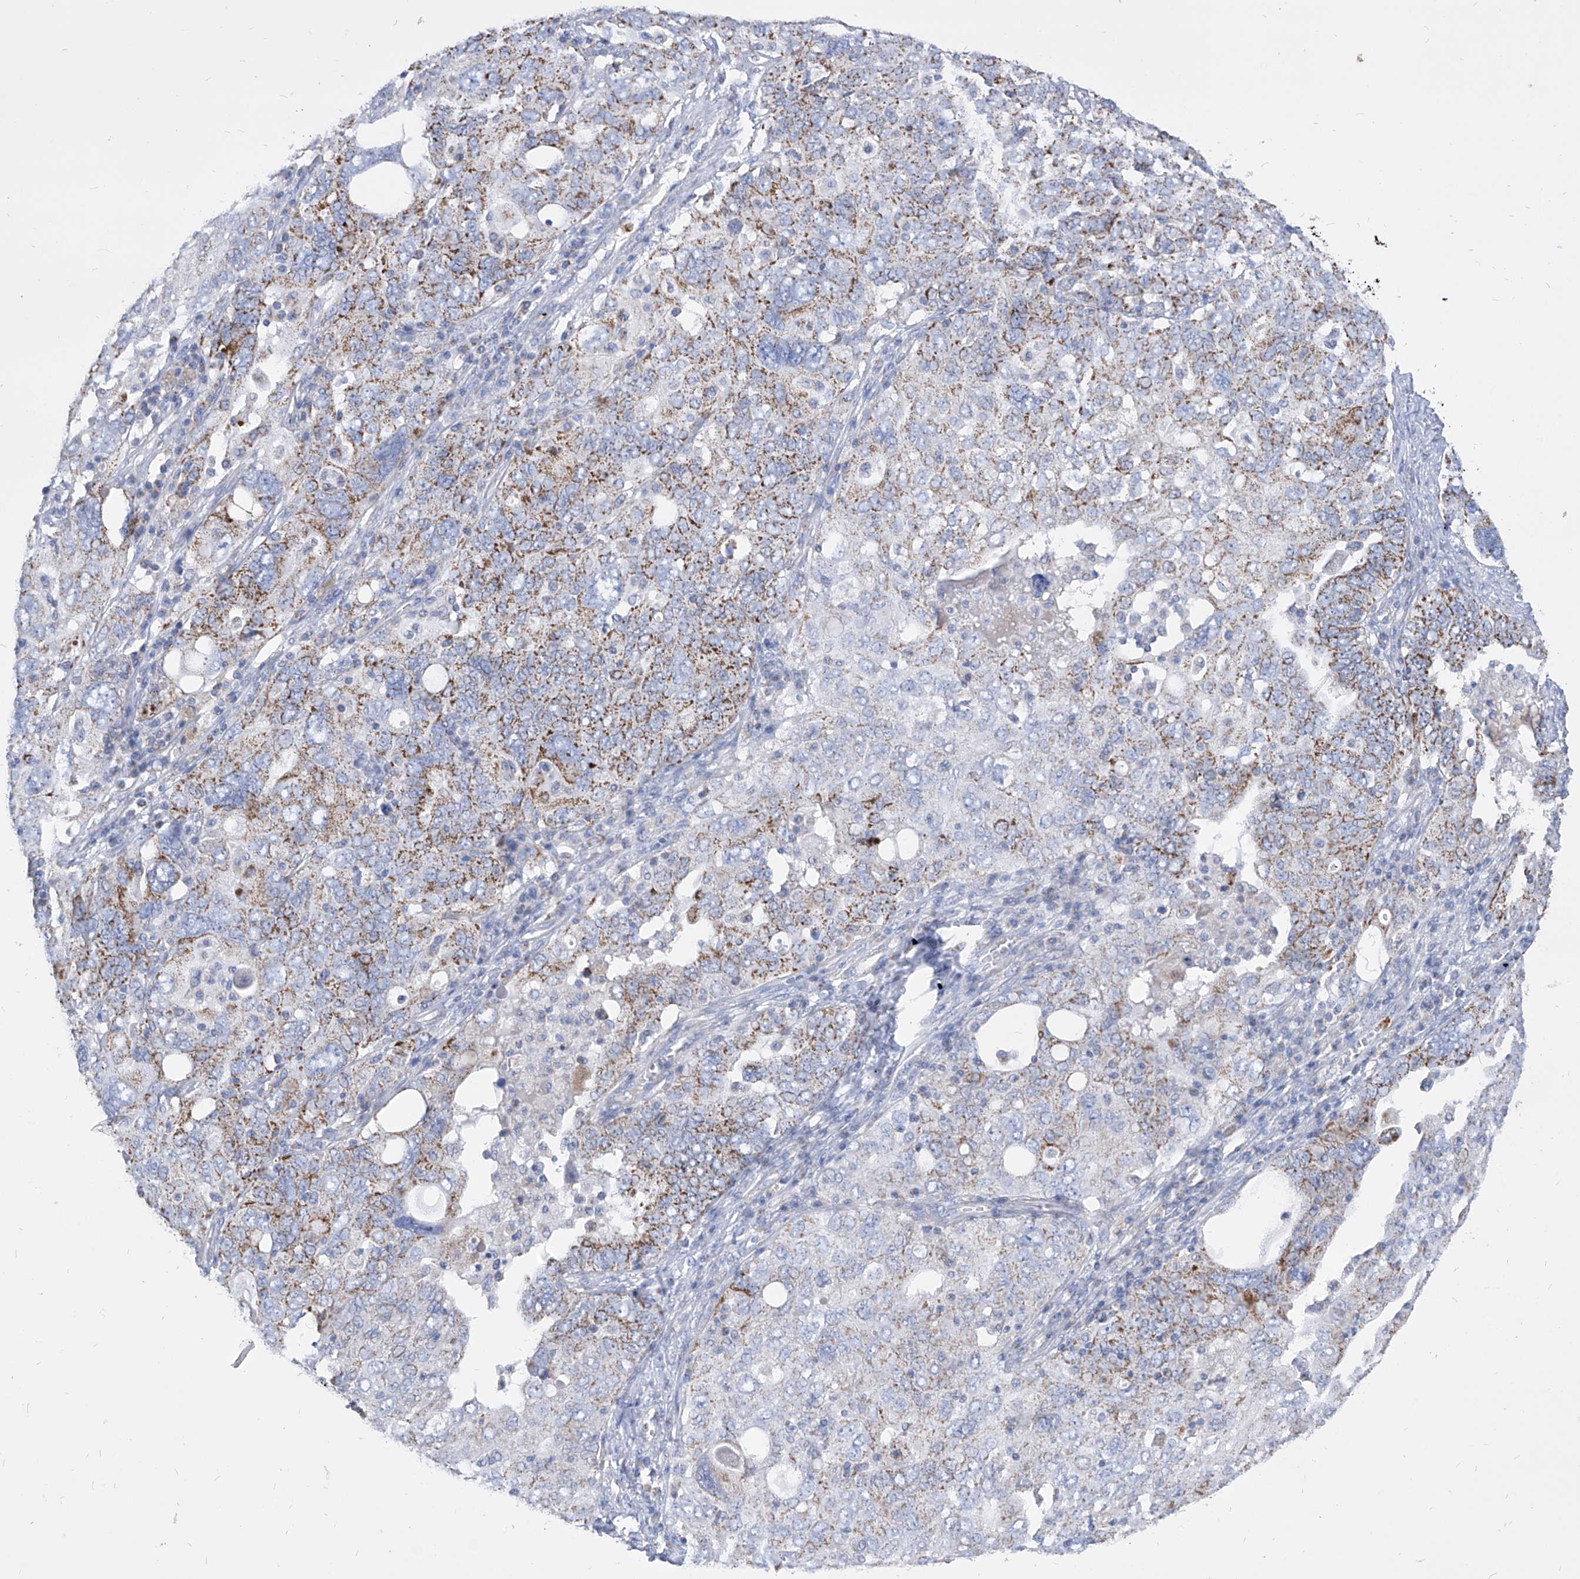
{"staining": {"intensity": "moderate", "quantity": "25%-75%", "location": "cytoplasmic/membranous"}, "tissue": "ovarian cancer", "cell_type": "Tumor cells", "image_type": "cancer", "snomed": [{"axis": "morphology", "description": "Carcinoma, endometroid"}, {"axis": "topography", "description": "Ovary"}], "caption": "This is an image of IHC staining of ovarian endometroid carcinoma, which shows moderate positivity in the cytoplasmic/membranous of tumor cells.", "gene": "COQ3", "patient": {"sex": "female", "age": 62}}